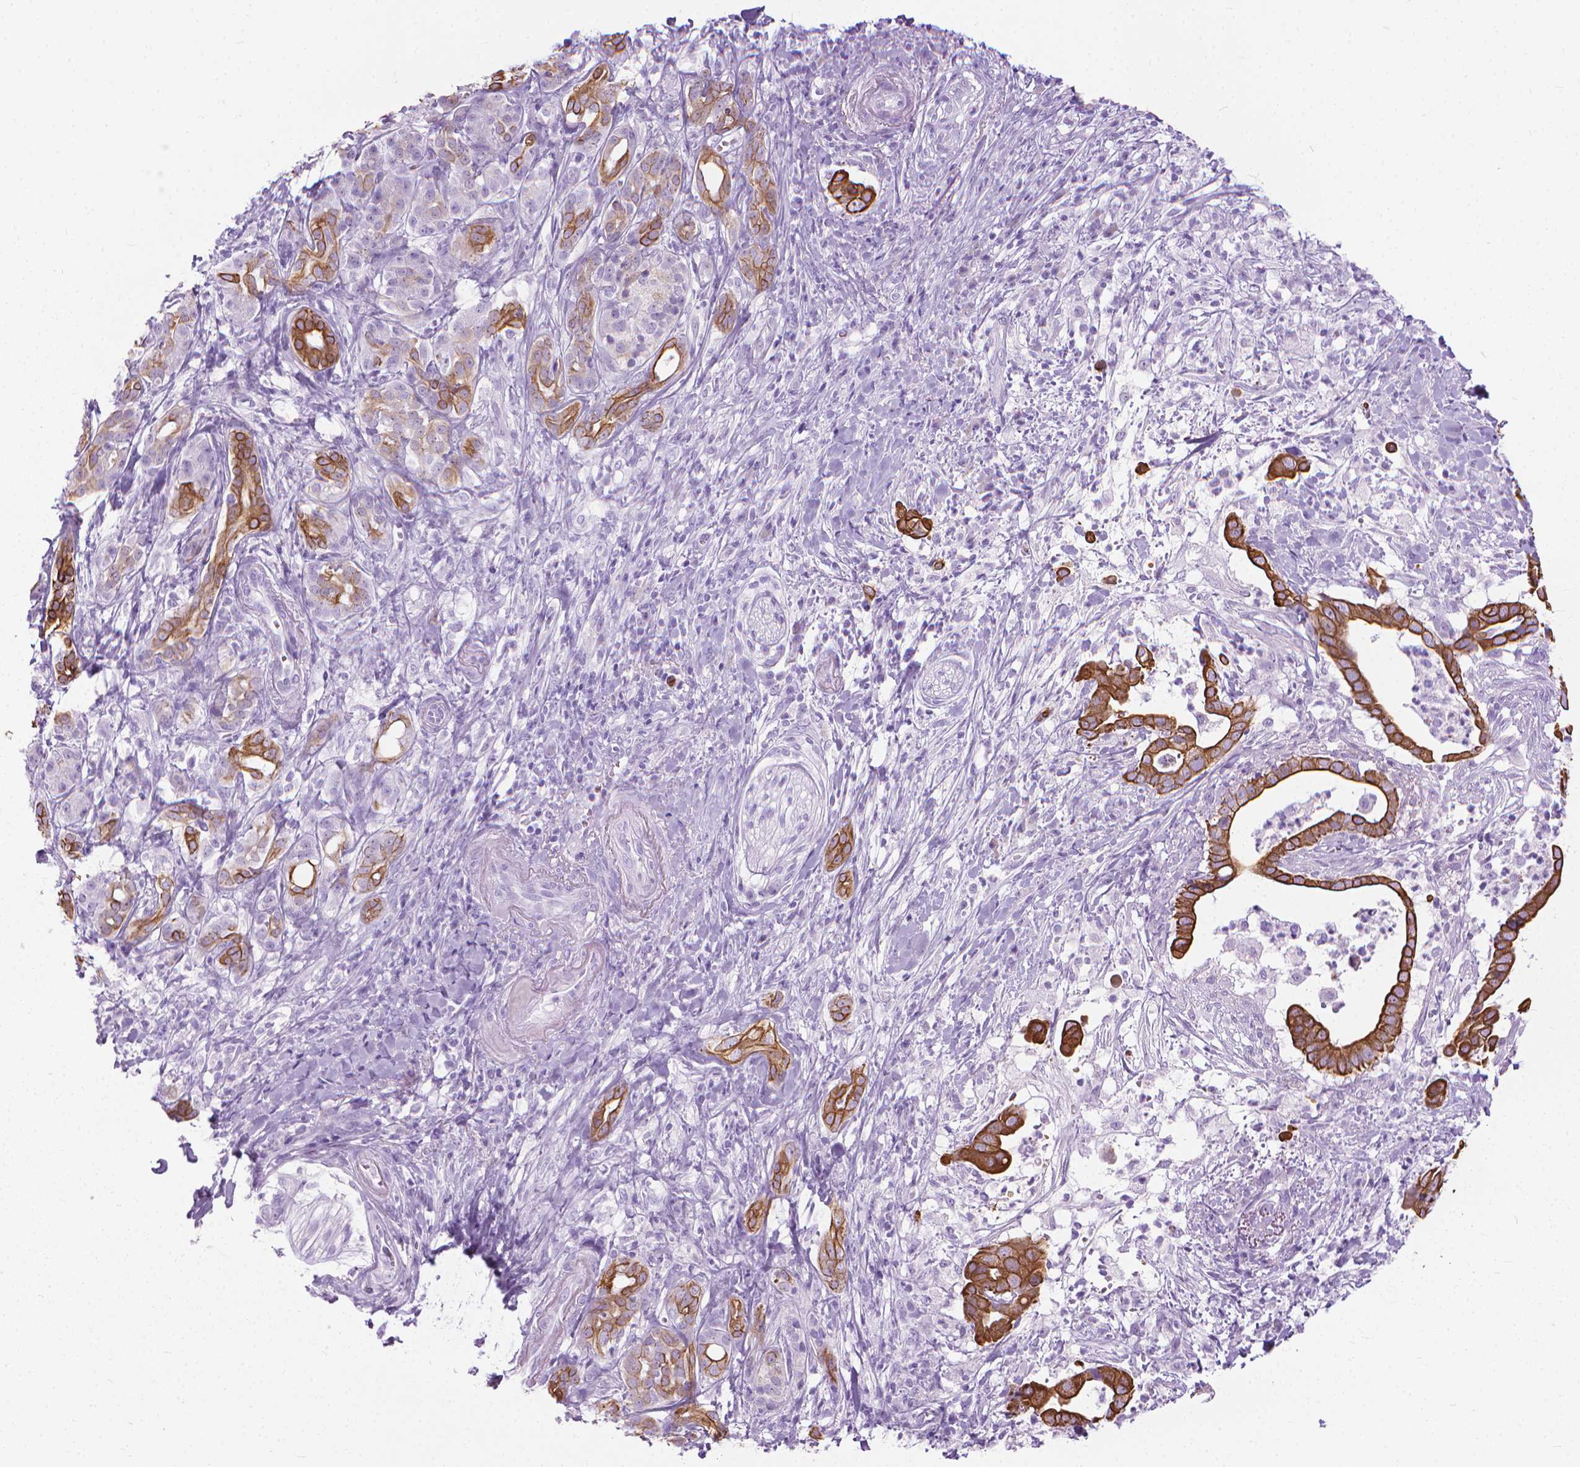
{"staining": {"intensity": "strong", "quantity": ">75%", "location": "cytoplasmic/membranous"}, "tissue": "pancreatic cancer", "cell_type": "Tumor cells", "image_type": "cancer", "snomed": [{"axis": "morphology", "description": "Adenocarcinoma, NOS"}, {"axis": "topography", "description": "Pancreas"}], "caption": "Immunohistochemistry of human pancreatic adenocarcinoma exhibits high levels of strong cytoplasmic/membranous positivity in approximately >75% of tumor cells.", "gene": "HTR2B", "patient": {"sex": "male", "age": 61}}